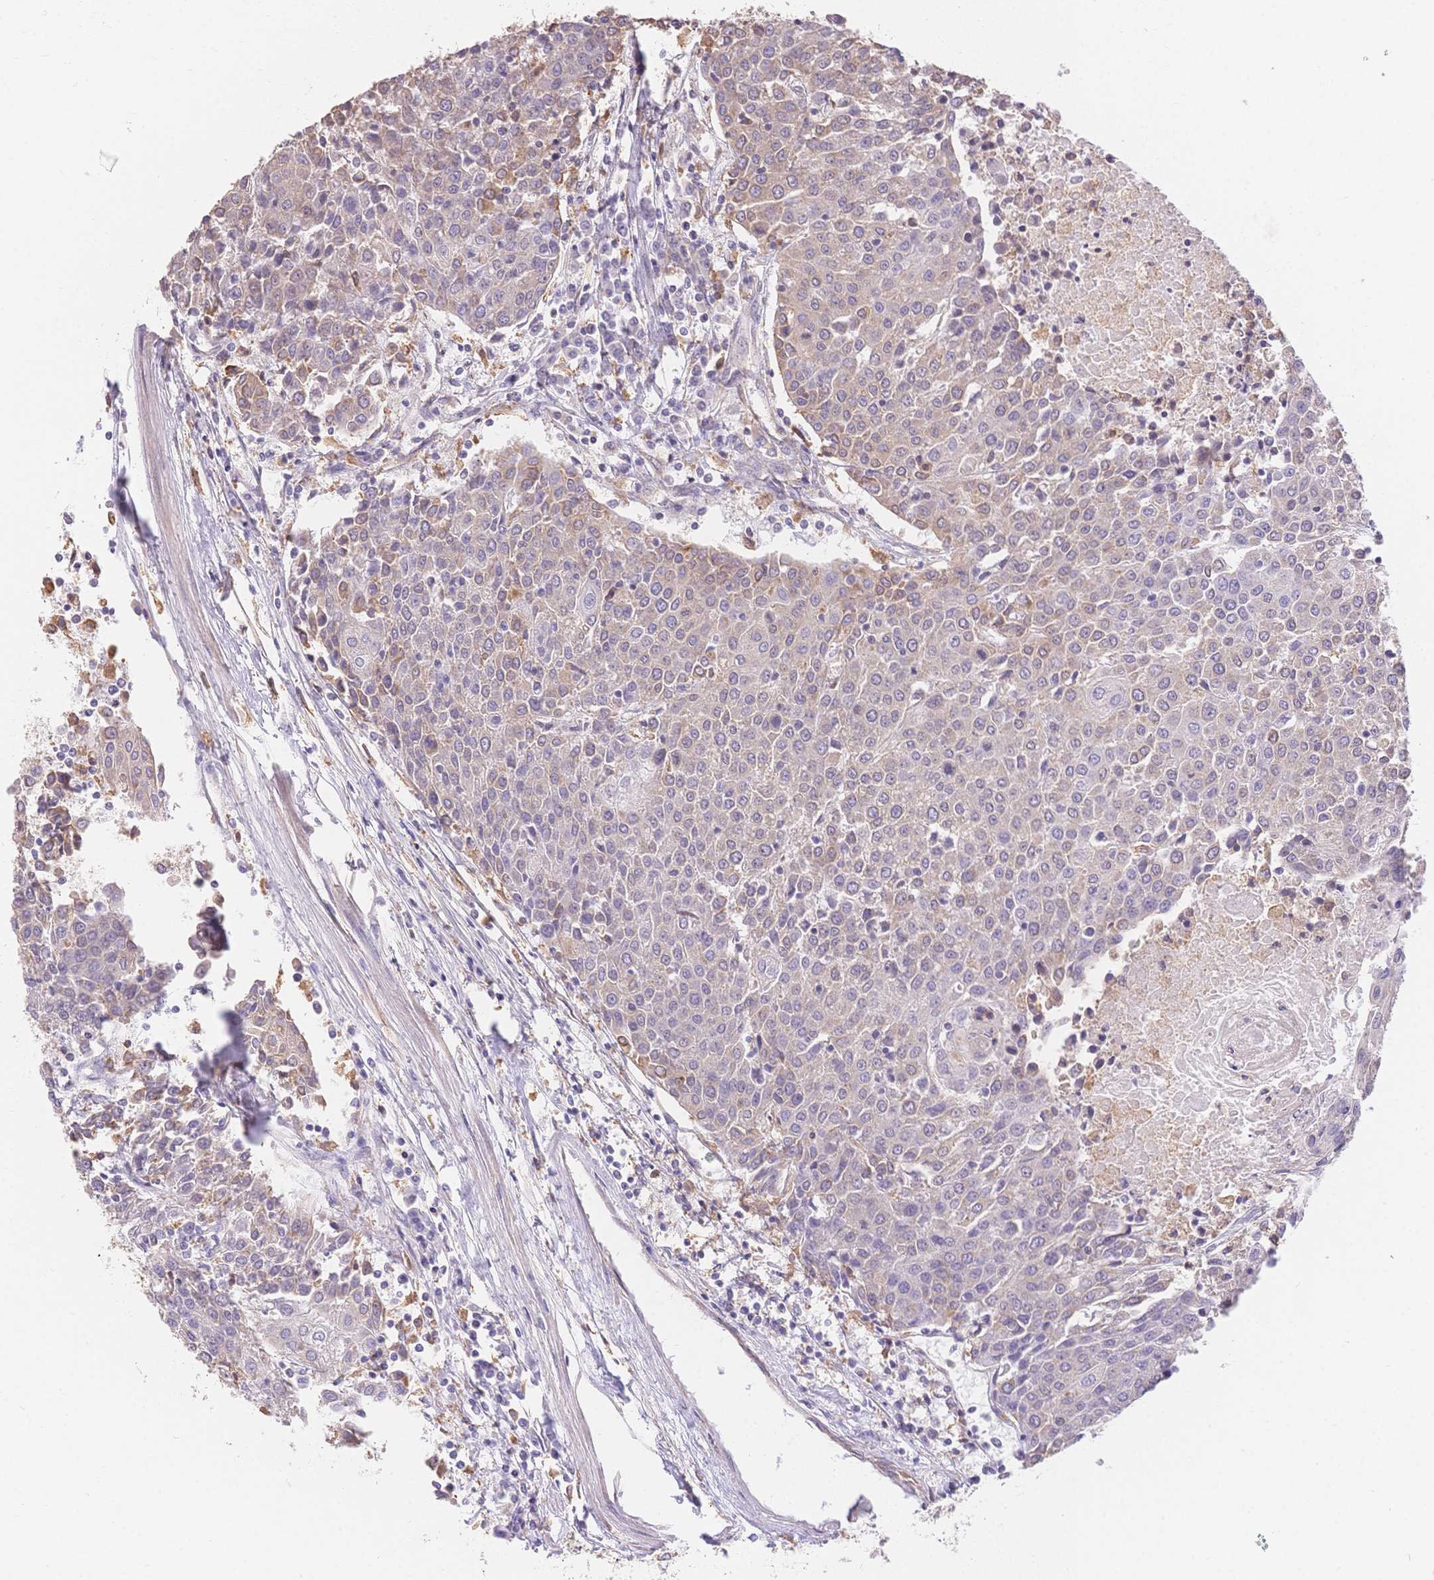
{"staining": {"intensity": "negative", "quantity": "none", "location": "none"}, "tissue": "urothelial cancer", "cell_type": "Tumor cells", "image_type": "cancer", "snomed": [{"axis": "morphology", "description": "Urothelial carcinoma, High grade"}, {"axis": "topography", "description": "Urinary bladder"}], "caption": "There is no significant staining in tumor cells of high-grade urothelial carcinoma.", "gene": "HS3ST5", "patient": {"sex": "female", "age": 85}}